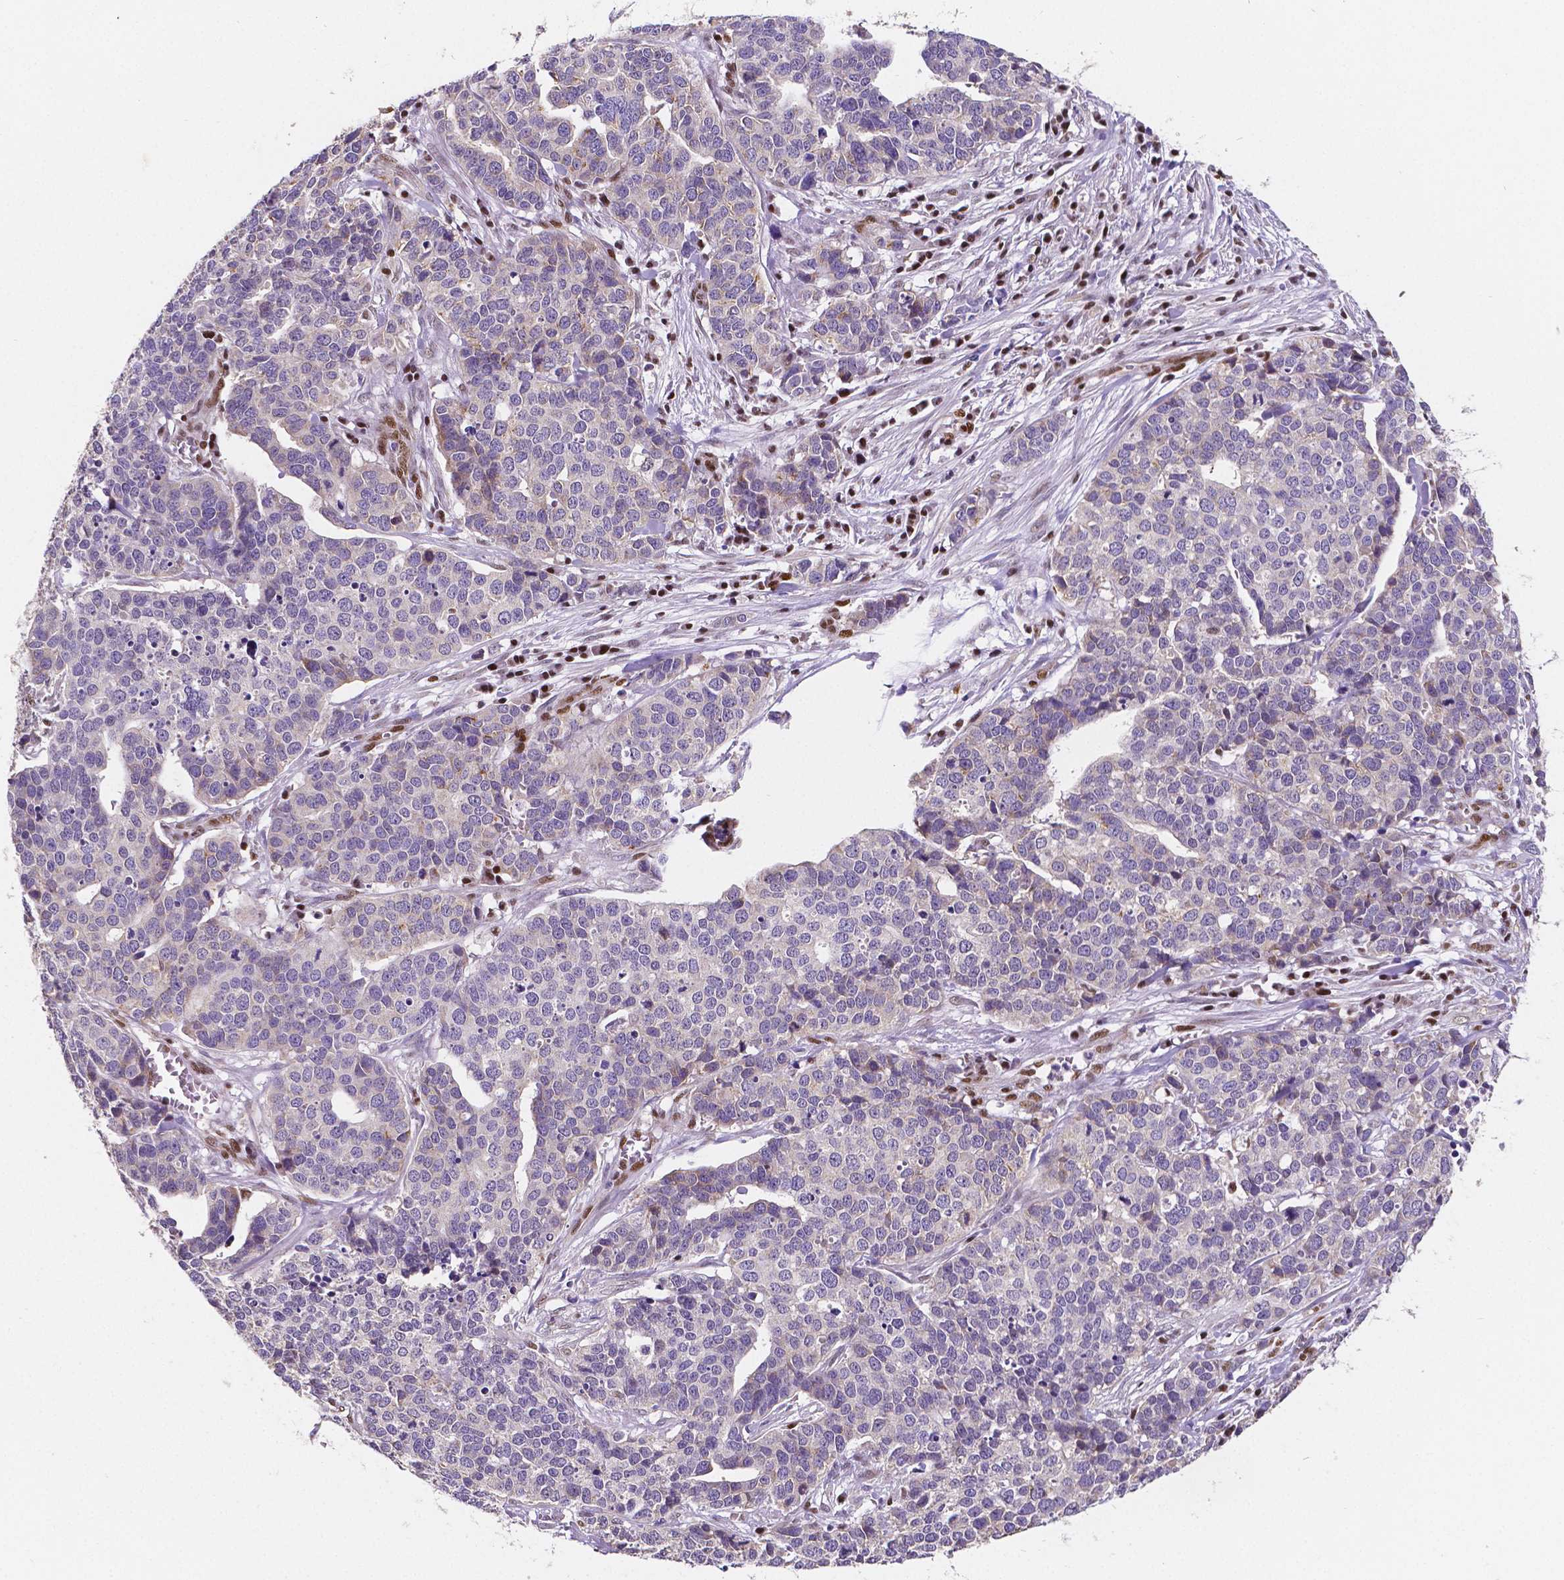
{"staining": {"intensity": "negative", "quantity": "none", "location": "none"}, "tissue": "ovarian cancer", "cell_type": "Tumor cells", "image_type": "cancer", "snomed": [{"axis": "morphology", "description": "Carcinoma, endometroid"}, {"axis": "topography", "description": "Ovary"}], "caption": "Ovarian endometroid carcinoma was stained to show a protein in brown. There is no significant positivity in tumor cells.", "gene": "MEF2C", "patient": {"sex": "female", "age": 65}}